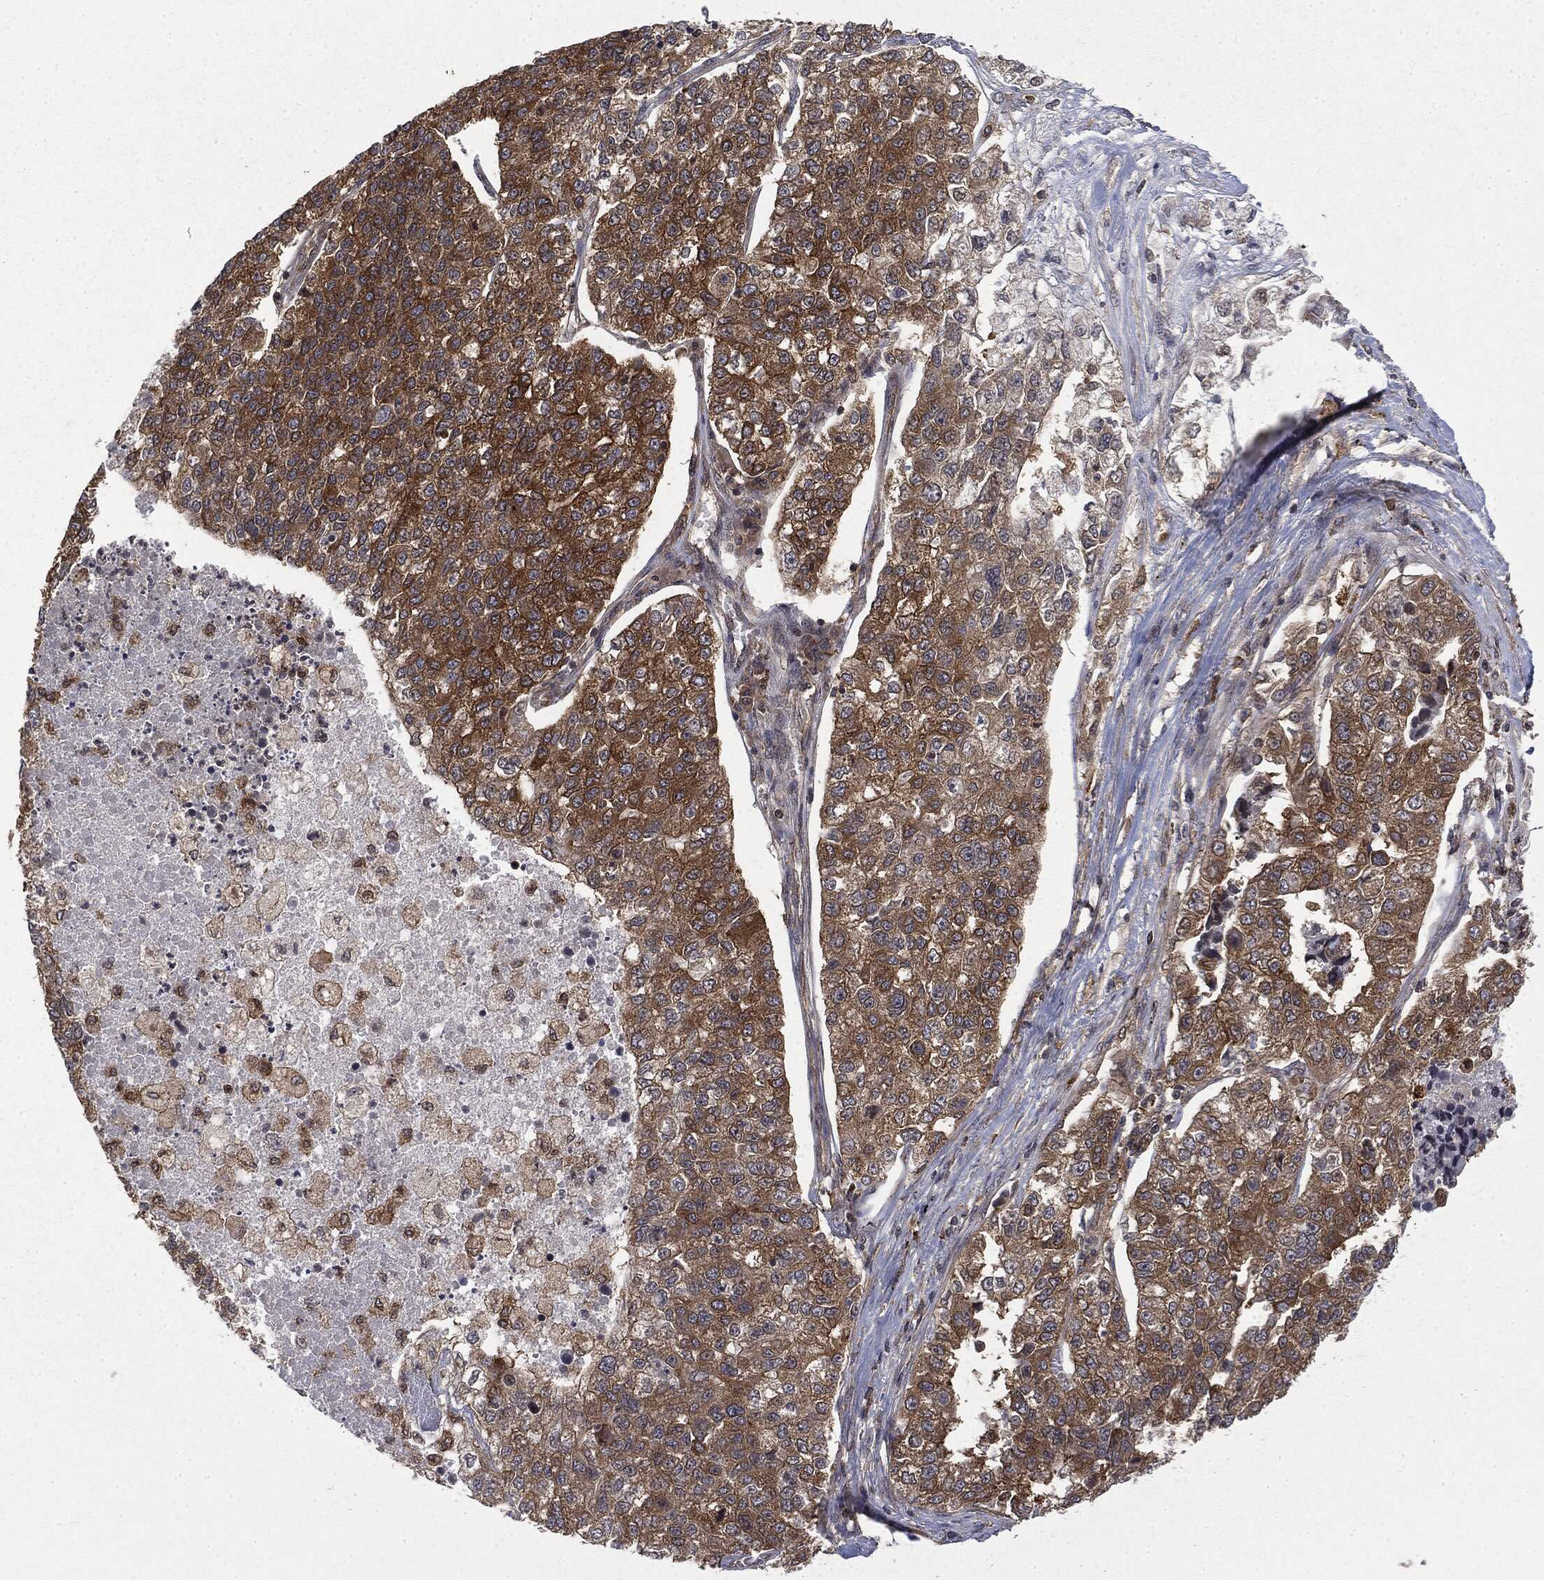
{"staining": {"intensity": "moderate", "quantity": ">75%", "location": "cytoplasmic/membranous"}, "tissue": "lung cancer", "cell_type": "Tumor cells", "image_type": "cancer", "snomed": [{"axis": "morphology", "description": "Adenocarcinoma, NOS"}, {"axis": "topography", "description": "Lung"}], "caption": "Brown immunohistochemical staining in human lung adenocarcinoma demonstrates moderate cytoplasmic/membranous positivity in approximately >75% of tumor cells. (Brightfield microscopy of DAB IHC at high magnification).", "gene": "SNX5", "patient": {"sex": "male", "age": 49}}